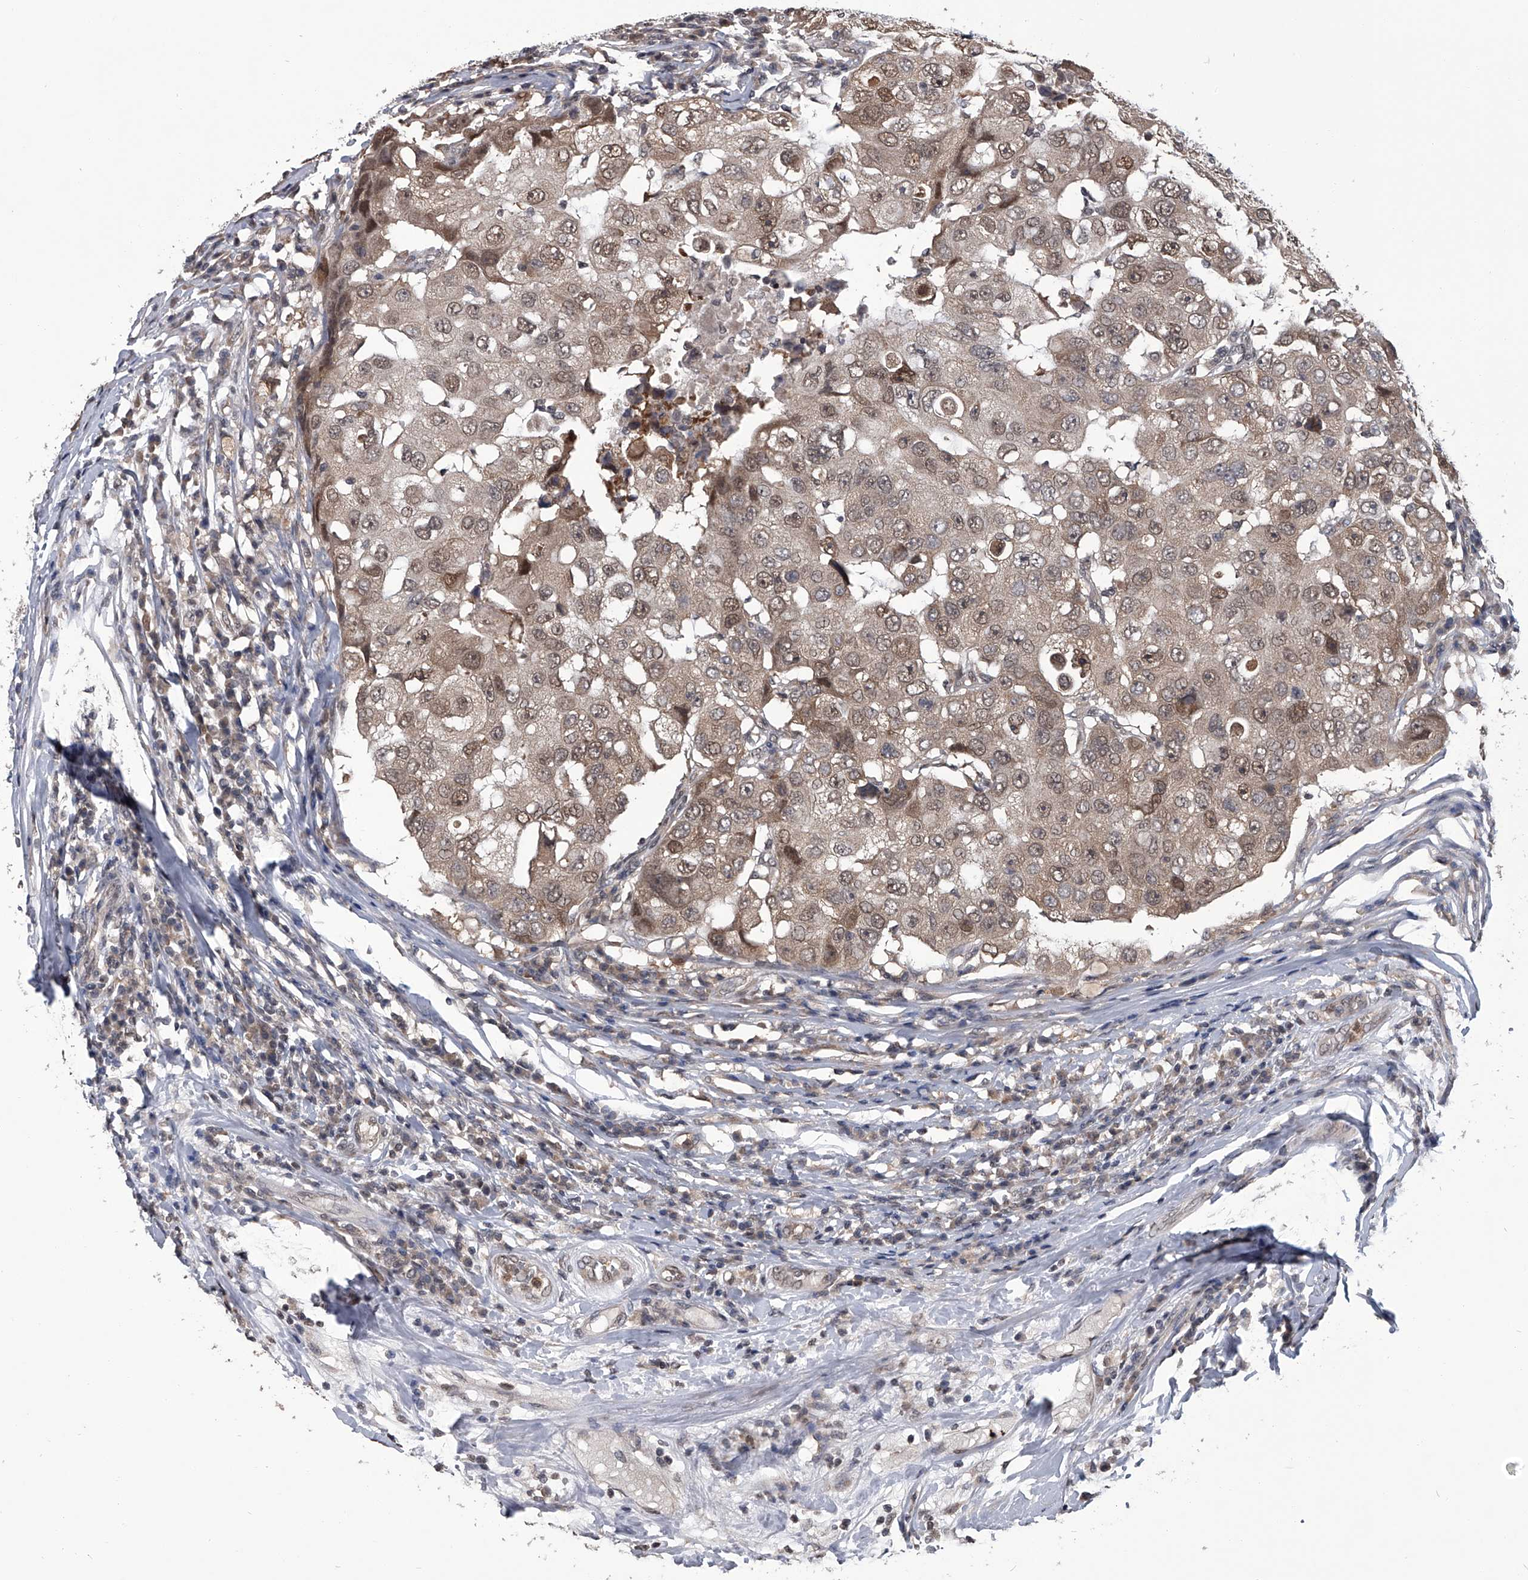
{"staining": {"intensity": "moderate", "quantity": ">75%", "location": "cytoplasmic/membranous,nuclear"}, "tissue": "breast cancer", "cell_type": "Tumor cells", "image_type": "cancer", "snomed": [{"axis": "morphology", "description": "Duct carcinoma"}, {"axis": "topography", "description": "Breast"}], "caption": "This is an image of immunohistochemistry (IHC) staining of breast infiltrating ductal carcinoma, which shows moderate positivity in the cytoplasmic/membranous and nuclear of tumor cells.", "gene": "TSNAX", "patient": {"sex": "female", "age": 27}}